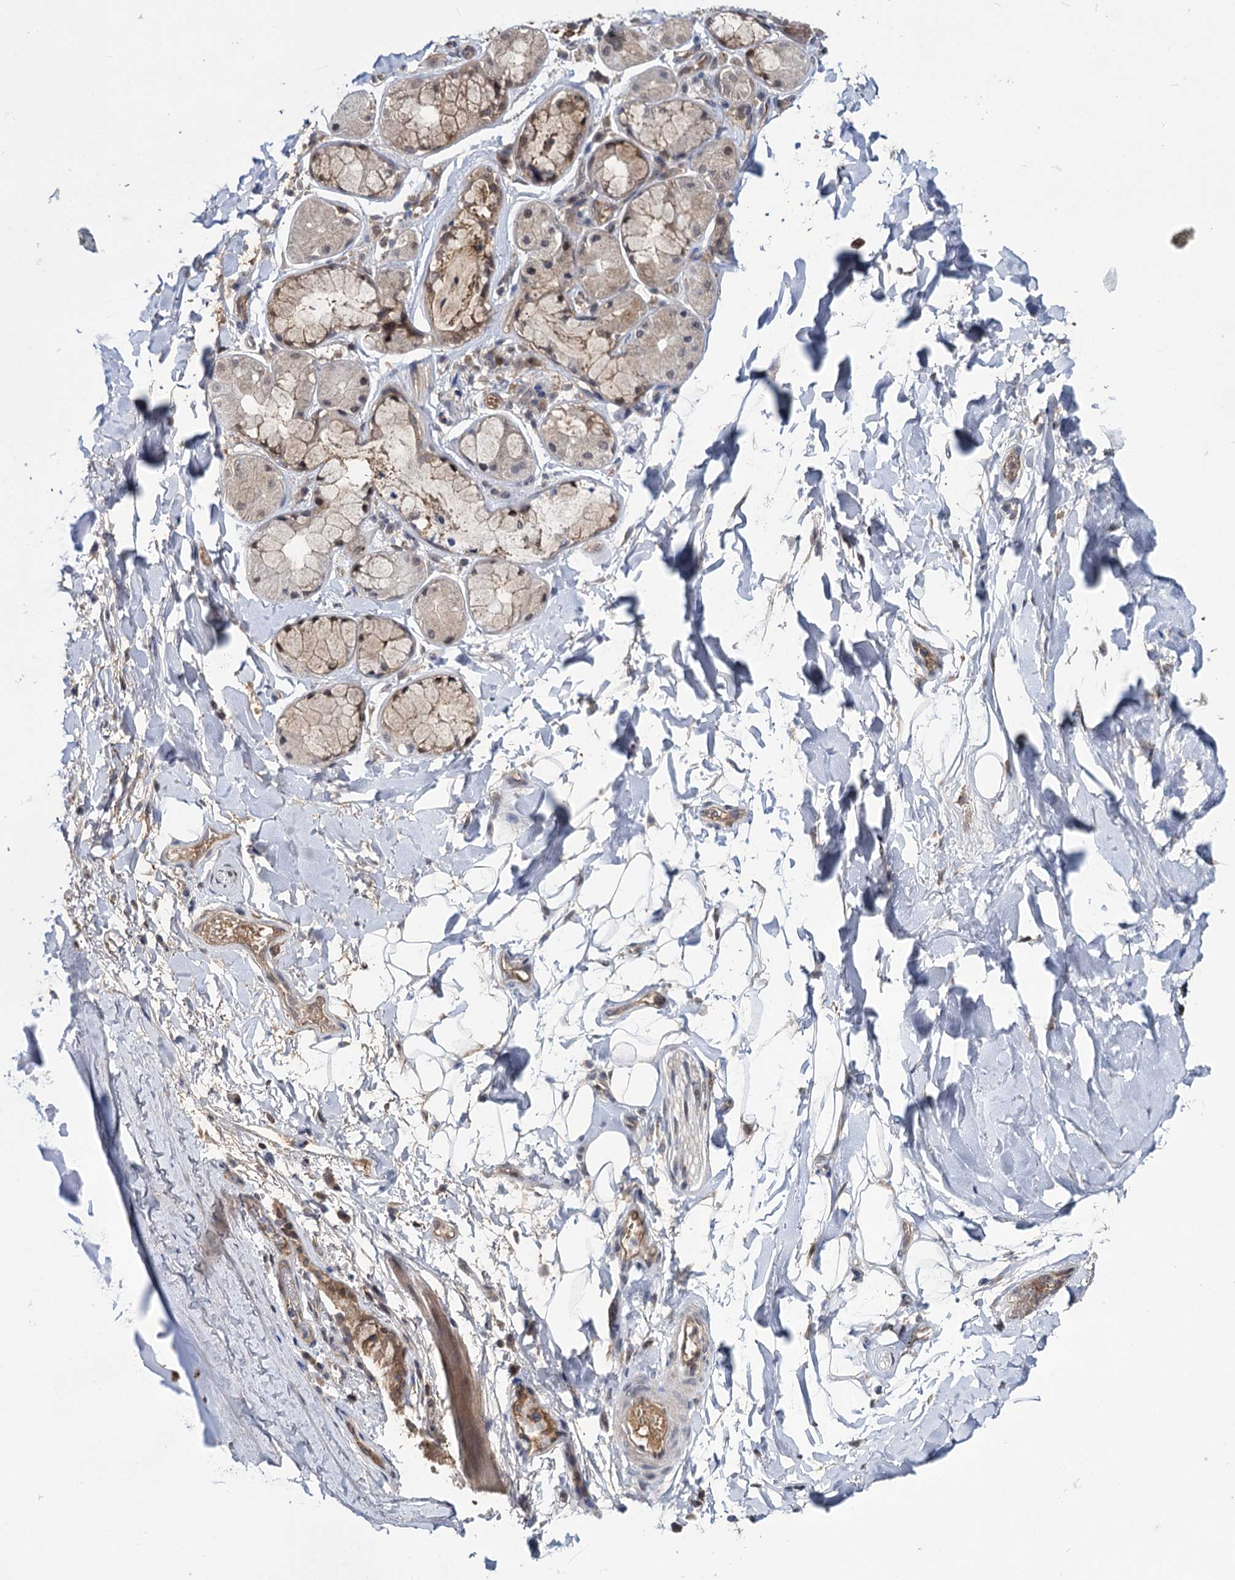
{"staining": {"intensity": "weak", "quantity": "<25%", "location": "nuclear"}, "tissue": "adipose tissue", "cell_type": "Adipocytes", "image_type": "normal", "snomed": [{"axis": "morphology", "description": "Normal tissue, NOS"}, {"axis": "topography", "description": "Lymph node"}, {"axis": "topography", "description": "Cartilage tissue"}, {"axis": "topography", "description": "Bronchus"}], "caption": "Image shows no protein expression in adipocytes of normal adipose tissue.", "gene": "GLO1", "patient": {"sex": "male", "age": 63}}